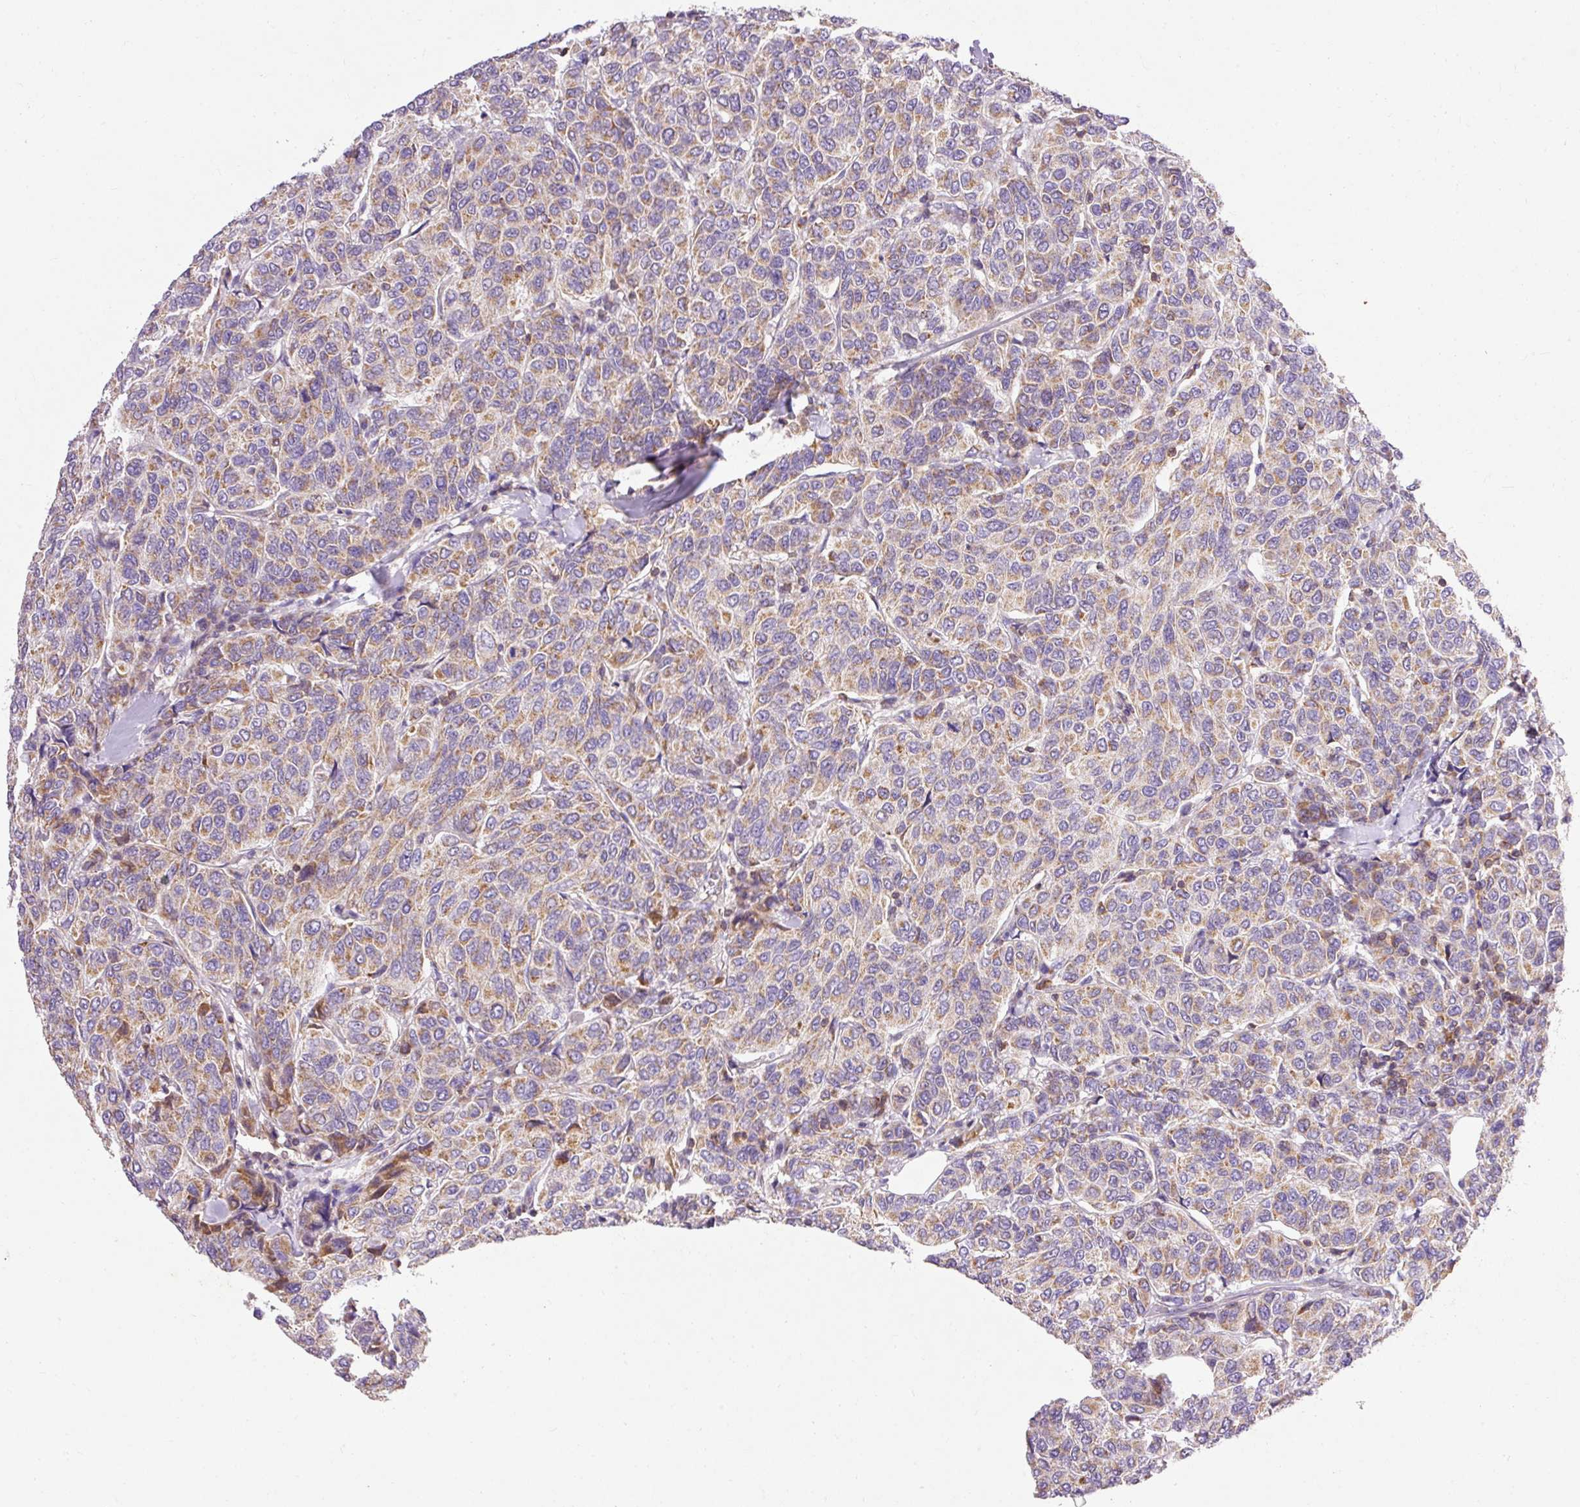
{"staining": {"intensity": "weak", "quantity": ">75%", "location": "cytoplasmic/membranous"}, "tissue": "breast cancer", "cell_type": "Tumor cells", "image_type": "cancer", "snomed": [{"axis": "morphology", "description": "Duct carcinoma"}, {"axis": "topography", "description": "Breast"}], "caption": "Protein staining of breast cancer (intraductal carcinoma) tissue displays weak cytoplasmic/membranous expression in about >75% of tumor cells.", "gene": "IMMT", "patient": {"sex": "female", "age": 55}}